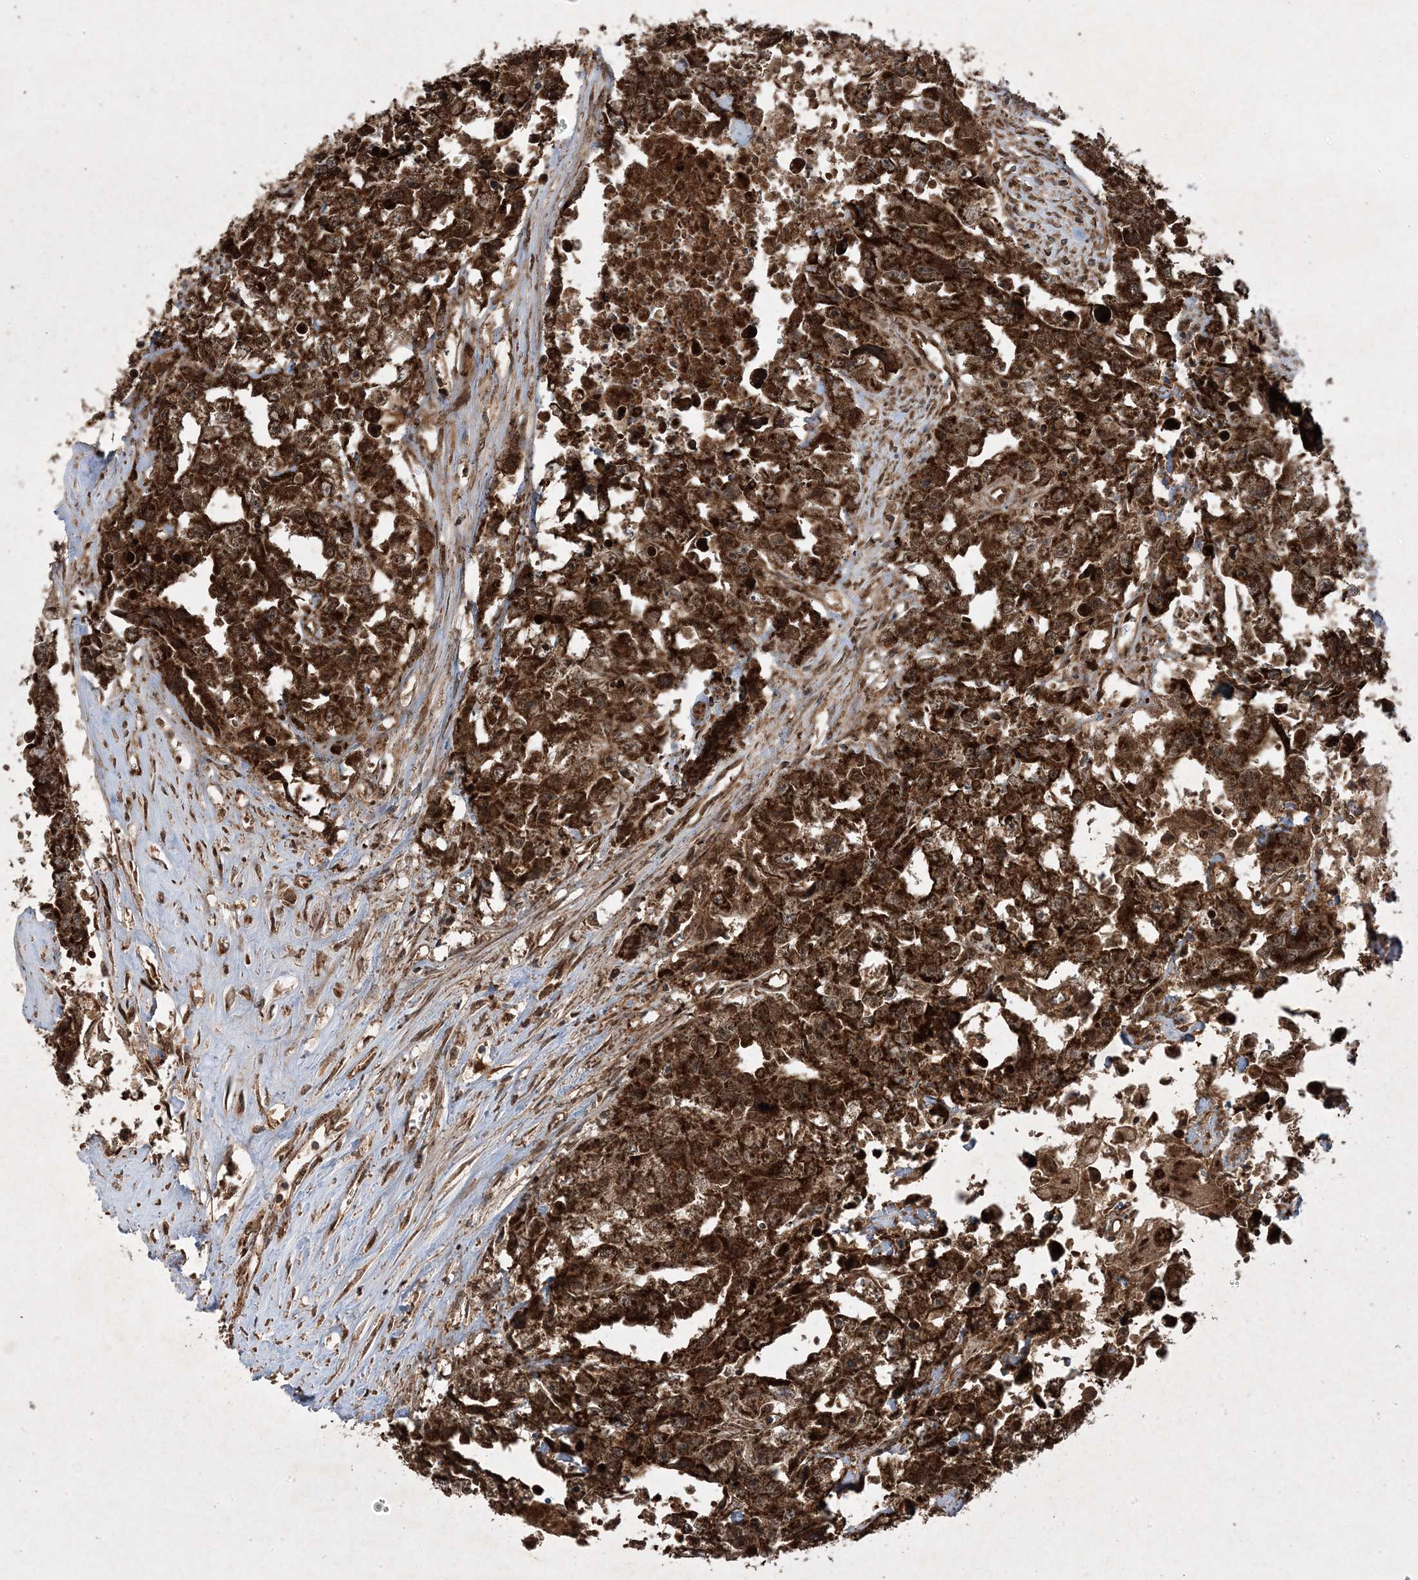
{"staining": {"intensity": "strong", "quantity": ">75%", "location": "cytoplasmic/membranous,nuclear"}, "tissue": "testis cancer", "cell_type": "Tumor cells", "image_type": "cancer", "snomed": [{"axis": "morphology", "description": "Seminoma, NOS"}, {"axis": "morphology", "description": "Carcinoma, Embryonal, NOS"}, {"axis": "topography", "description": "Testis"}], "caption": "Testis embryonal carcinoma stained with DAB IHC reveals high levels of strong cytoplasmic/membranous and nuclear staining in about >75% of tumor cells. (DAB (3,3'-diaminobenzidine) IHC with brightfield microscopy, high magnification).", "gene": "PLEKHM2", "patient": {"sex": "male", "age": 43}}